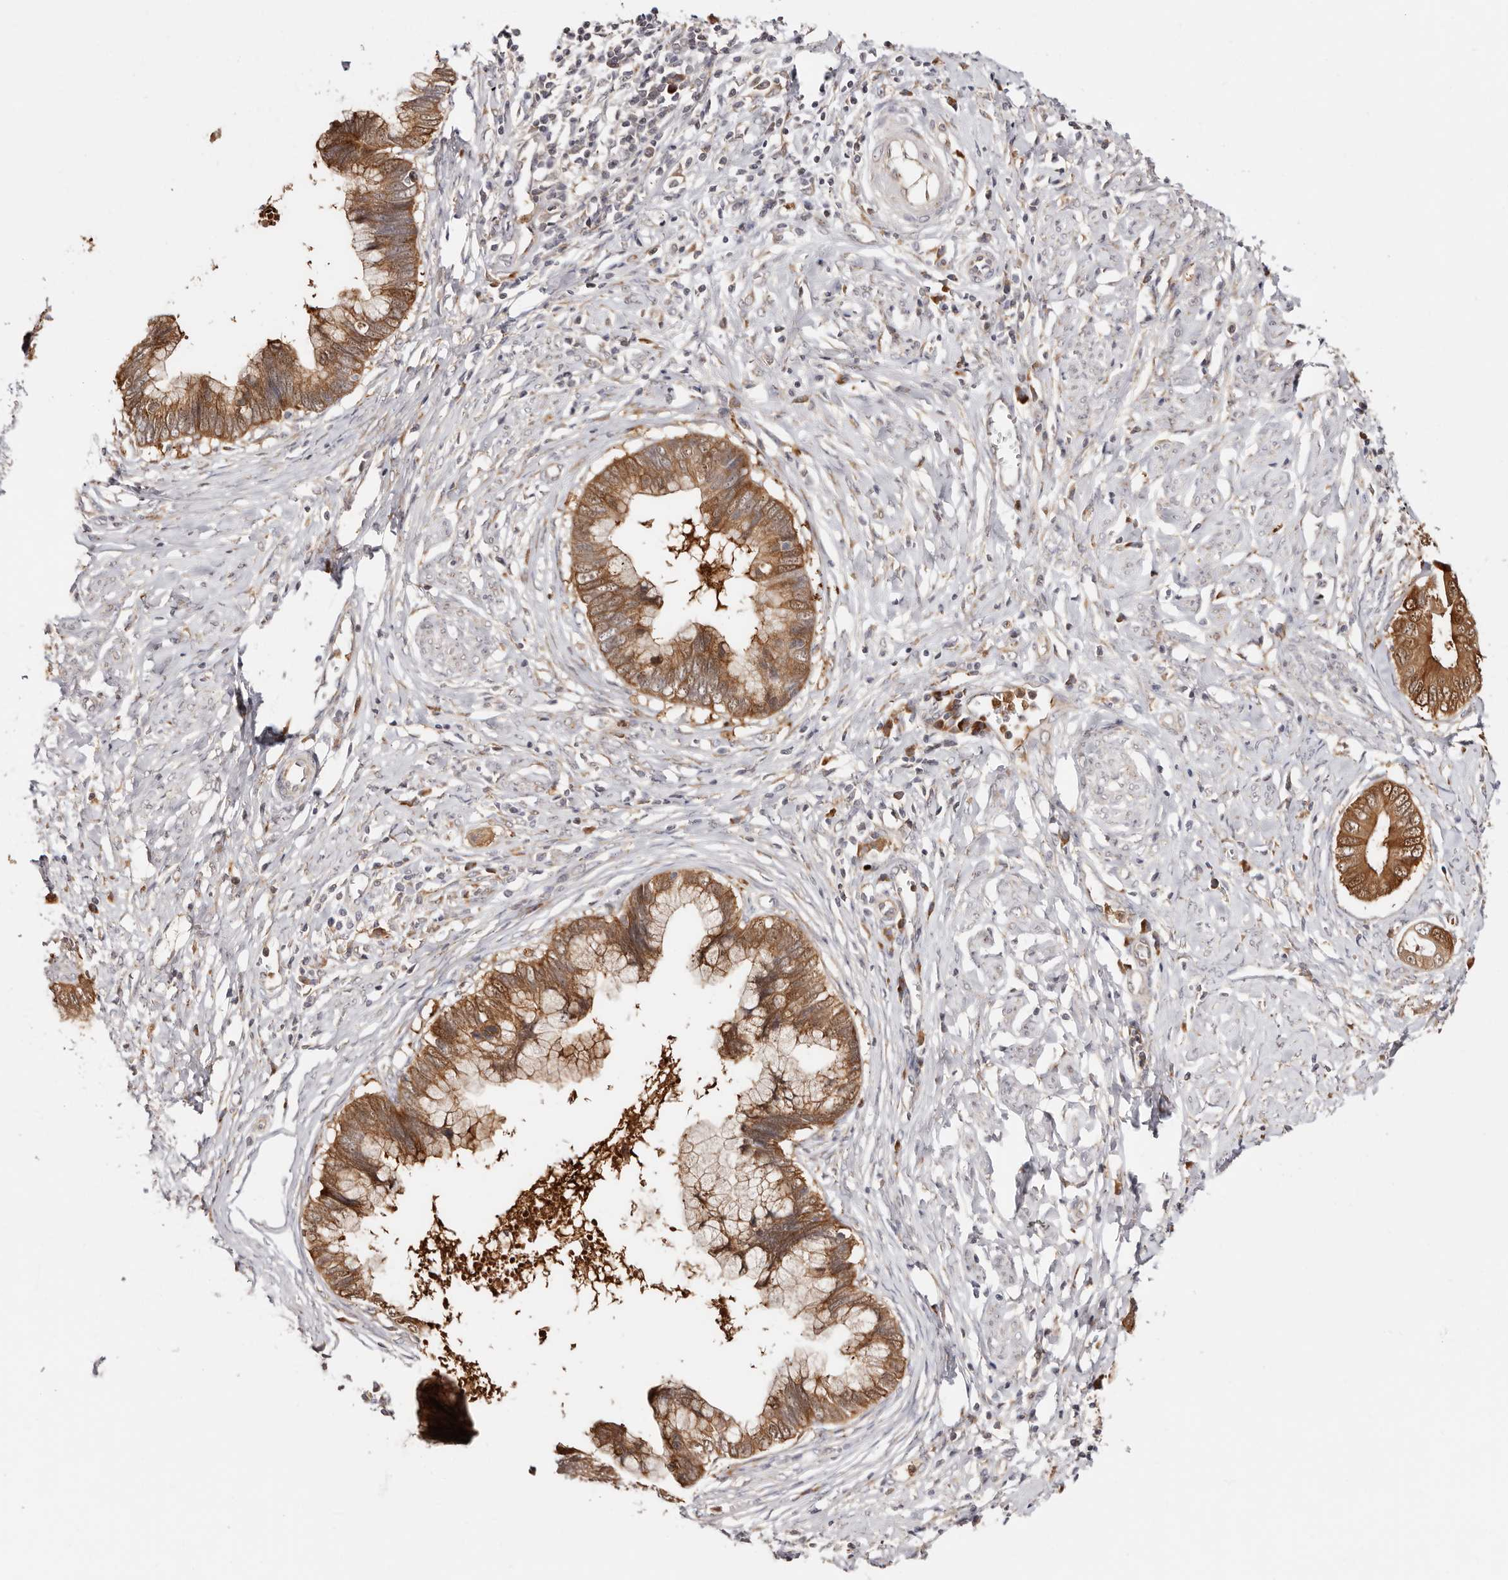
{"staining": {"intensity": "strong", "quantity": ">75%", "location": "cytoplasmic/membranous,nuclear"}, "tissue": "cervical cancer", "cell_type": "Tumor cells", "image_type": "cancer", "snomed": [{"axis": "morphology", "description": "Adenocarcinoma, NOS"}, {"axis": "topography", "description": "Cervix"}], "caption": "Cervical cancer (adenocarcinoma) stained for a protein (brown) reveals strong cytoplasmic/membranous and nuclear positive positivity in approximately >75% of tumor cells.", "gene": "BCL2L15", "patient": {"sex": "female", "age": 44}}